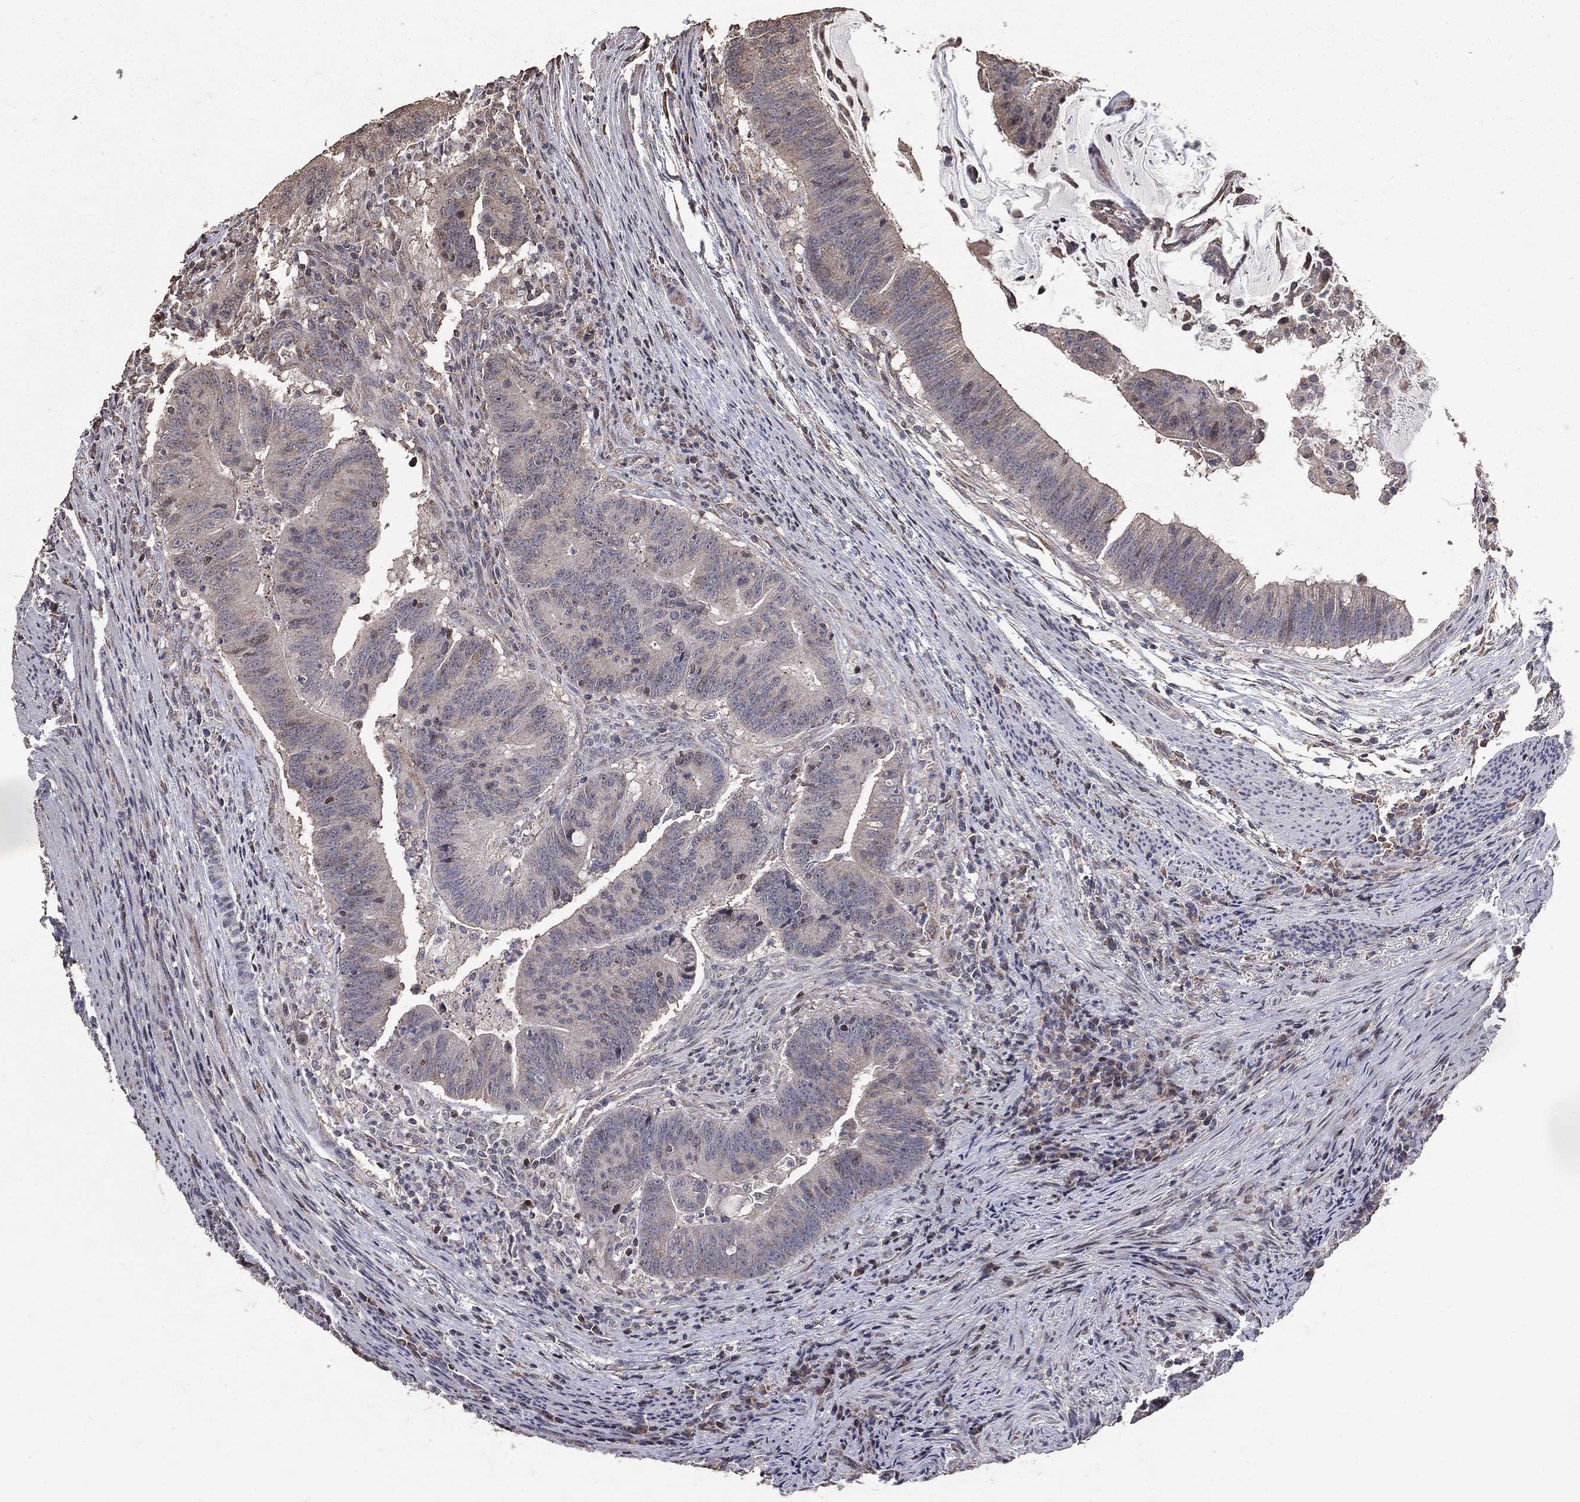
{"staining": {"intensity": "weak", "quantity": "25%-75%", "location": "cytoplasmic/membranous"}, "tissue": "colorectal cancer", "cell_type": "Tumor cells", "image_type": "cancer", "snomed": [{"axis": "morphology", "description": "Adenocarcinoma, NOS"}, {"axis": "topography", "description": "Colon"}], "caption": "Adenocarcinoma (colorectal) stained with IHC shows weak cytoplasmic/membranous staining in about 25%-75% of tumor cells. Ihc stains the protein of interest in brown and the nuclei are stained blue.", "gene": "LY6K", "patient": {"sex": "female", "age": 87}}